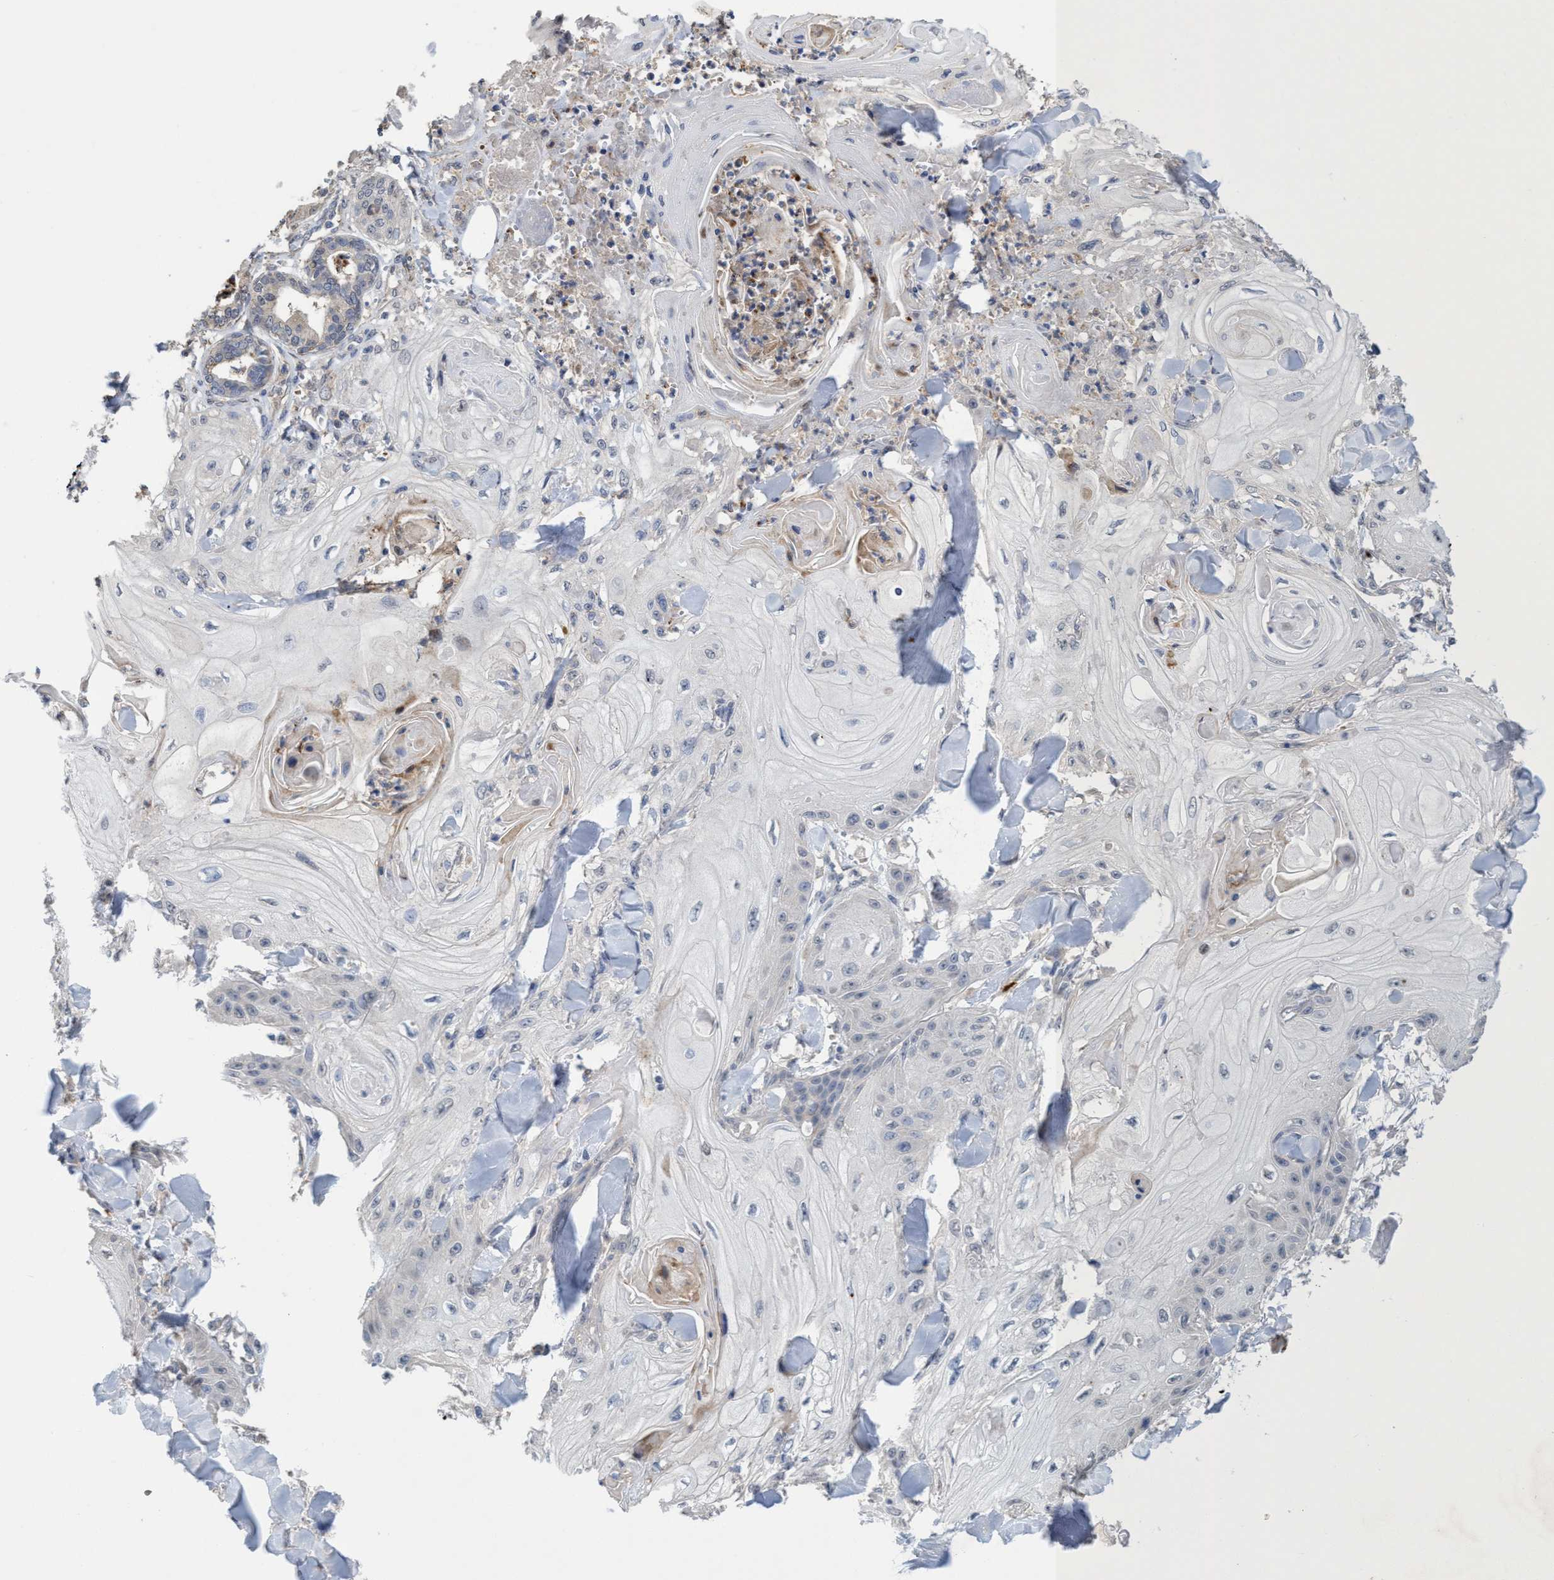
{"staining": {"intensity": "negative", "quantity": "none", "location": "none"}, "tissue": "skin cancer", "cell_type": "Tumor cells", "image_type": "cancer", "snomed": [{"axis": "morphology", "description": "Squamous cell carcinoma, NOS"}, {"axis": "topography", "description": "Skin"}], "caption": "Immunohistochemistry (IHC) of human squamous cell carcinoma (skin) exhibits no staining in tumor cells.", "gene": "SEMA4D", "patient": {"sex": "male", "age": 74}}